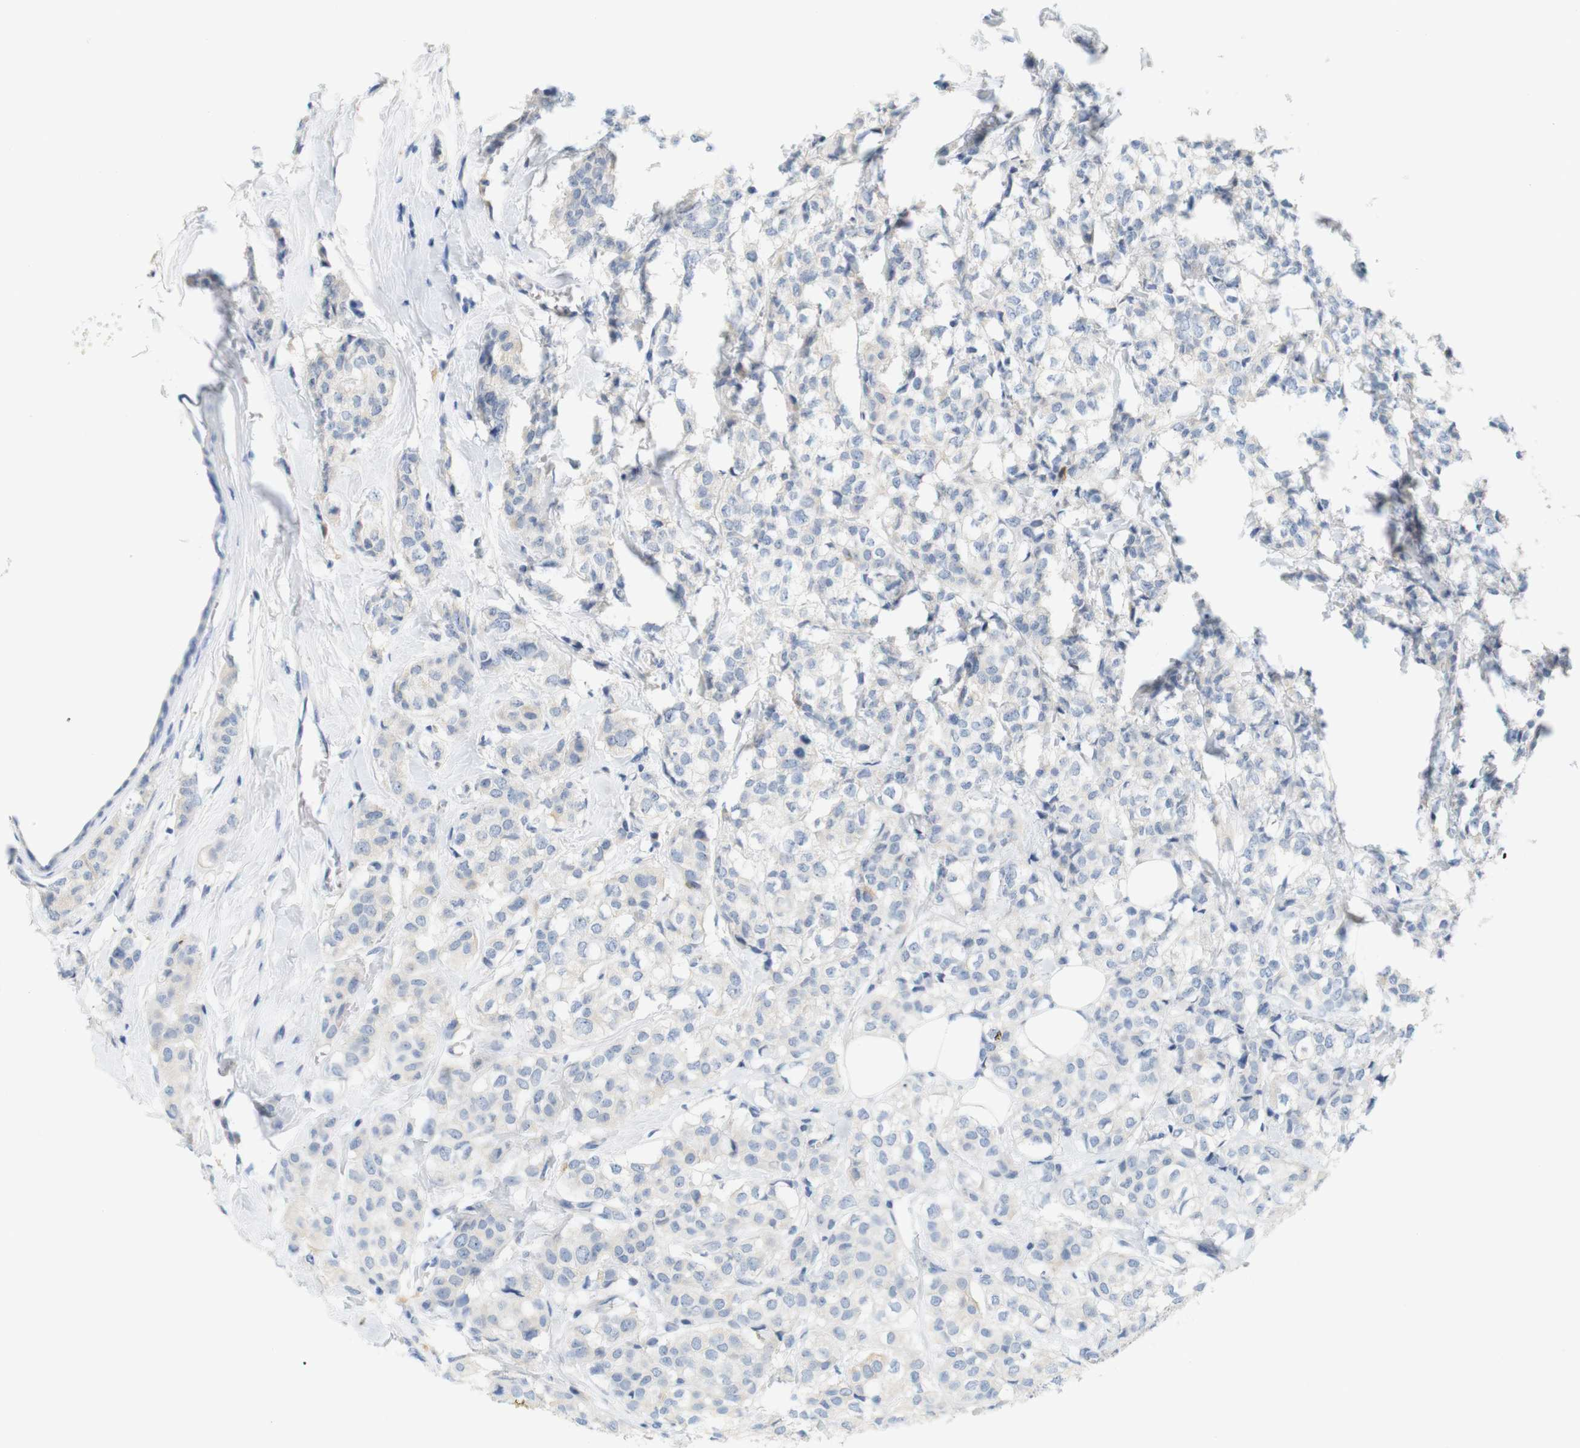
{"staining": {"intensity": "negative", "quantity": "none", "location": "none"}, "tissue": "breast cancer", "cell_type": "Tumor cells", "image_type": "cancer", "snomed": [{"axis": "morphology", "description": "Lobular carcinoma"}, {"axis": "topography", "description": "Breast"}], "caption": "IHC of human lobular carcinoma (breast) reveals no positivity in tumor cells.", "gene": "LRRK2", "patient": {"sex": "female", "age": 60}}